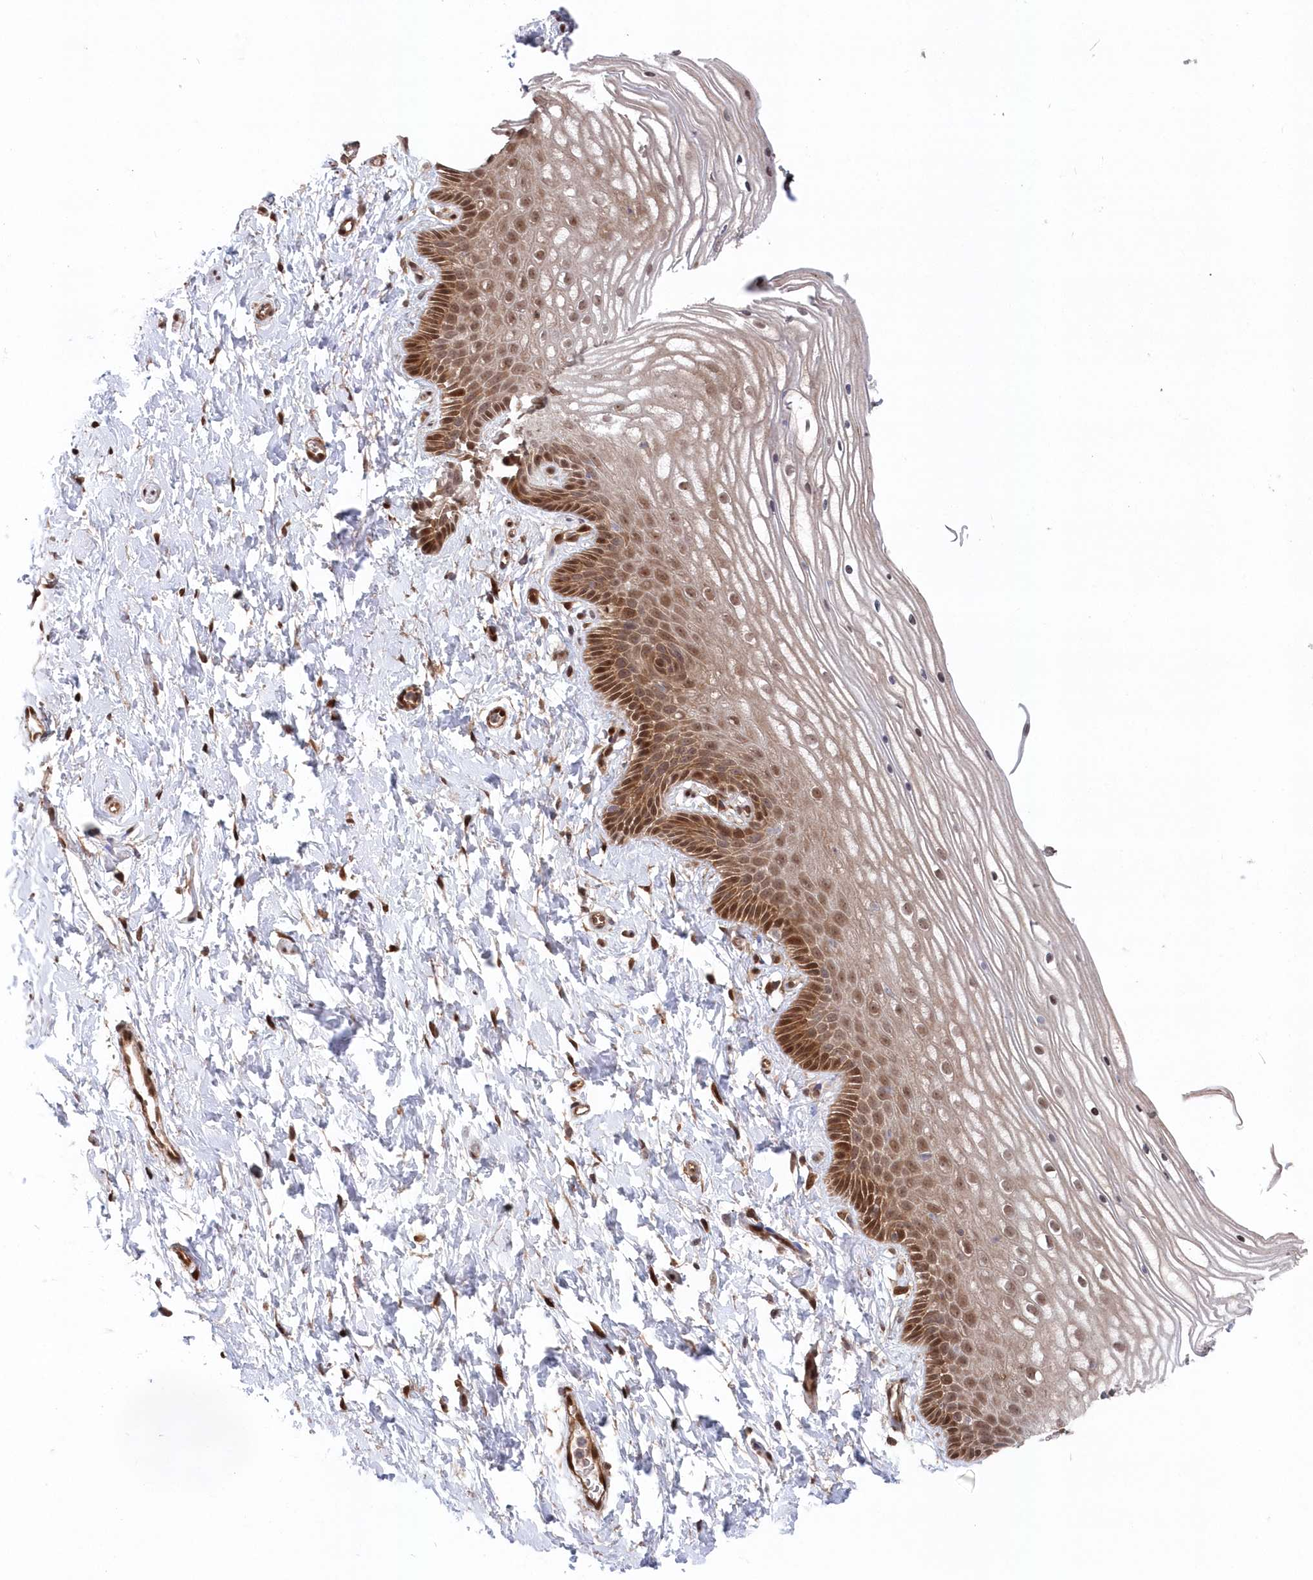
{"staining": {"intensity": "moderate", "quantity": ">75%", "location": "cytoplasmic/membranous,nuclear"}, "tissue": "vagina", "cell_type": "Squamous epithelial cells", "image_type": "normal", "snomed": [{"axis": "morphology", "description": "Normal tissue, NOS"}, {"axis": "topography", "description": "Vagina"}, {"axis": "topography", "description": "Cervix"}], "caption": "DAB (3,3'-diaminobenzidine) immunohistochemical staining of unremarkable vagina displays moderate cytoplasmic/membranous,nuclear protein staining in approximately >75% of squamous epithelial cells.", "gene": "ABHD14B", "patient": {"sex": "female", "age": 40}}